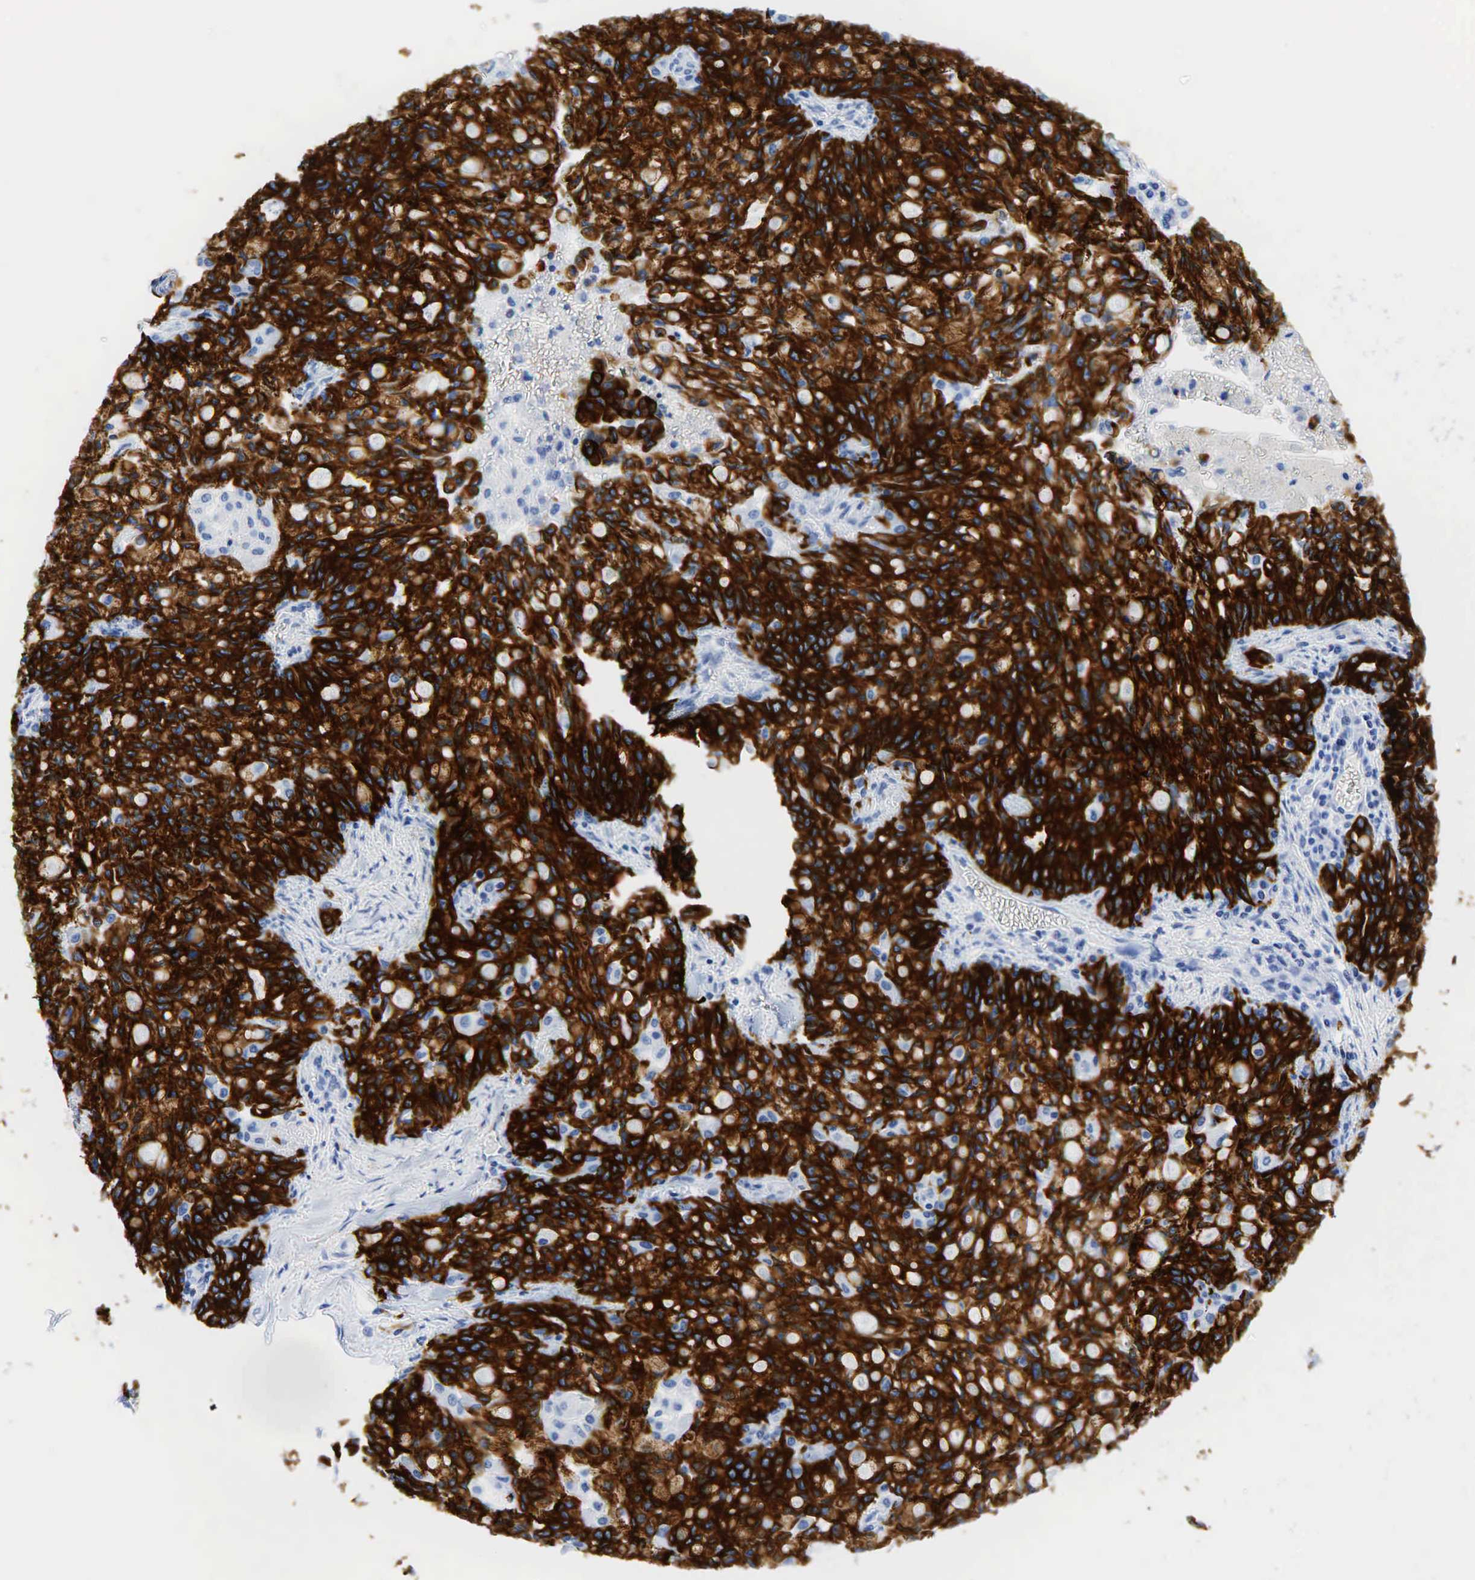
{"staining": {"intensity": "strong", "quantity": ">75%", "location": "cytoplasmic/membranous"}, "tissue": "lung cancer", "cell_type": "Tumor cells", "image_type": "cancer", "snomed": [{"axis": "morphology", "description": "Adenocarcinoma, NOS"}, {"axis": "topography", "description": "Lung"}], "caption": "Protein analysis of adenocarcinoma (lung) tissue shows strong cytoplasmic/membranous positivity in about >75% of tumor cells. (Stains: DAB in brown, nuclei in blue, Microscopy: brightfield microscopy at high magnification).", "gene": "KRT18", "patient": {"sex": "female", "age": 44}}